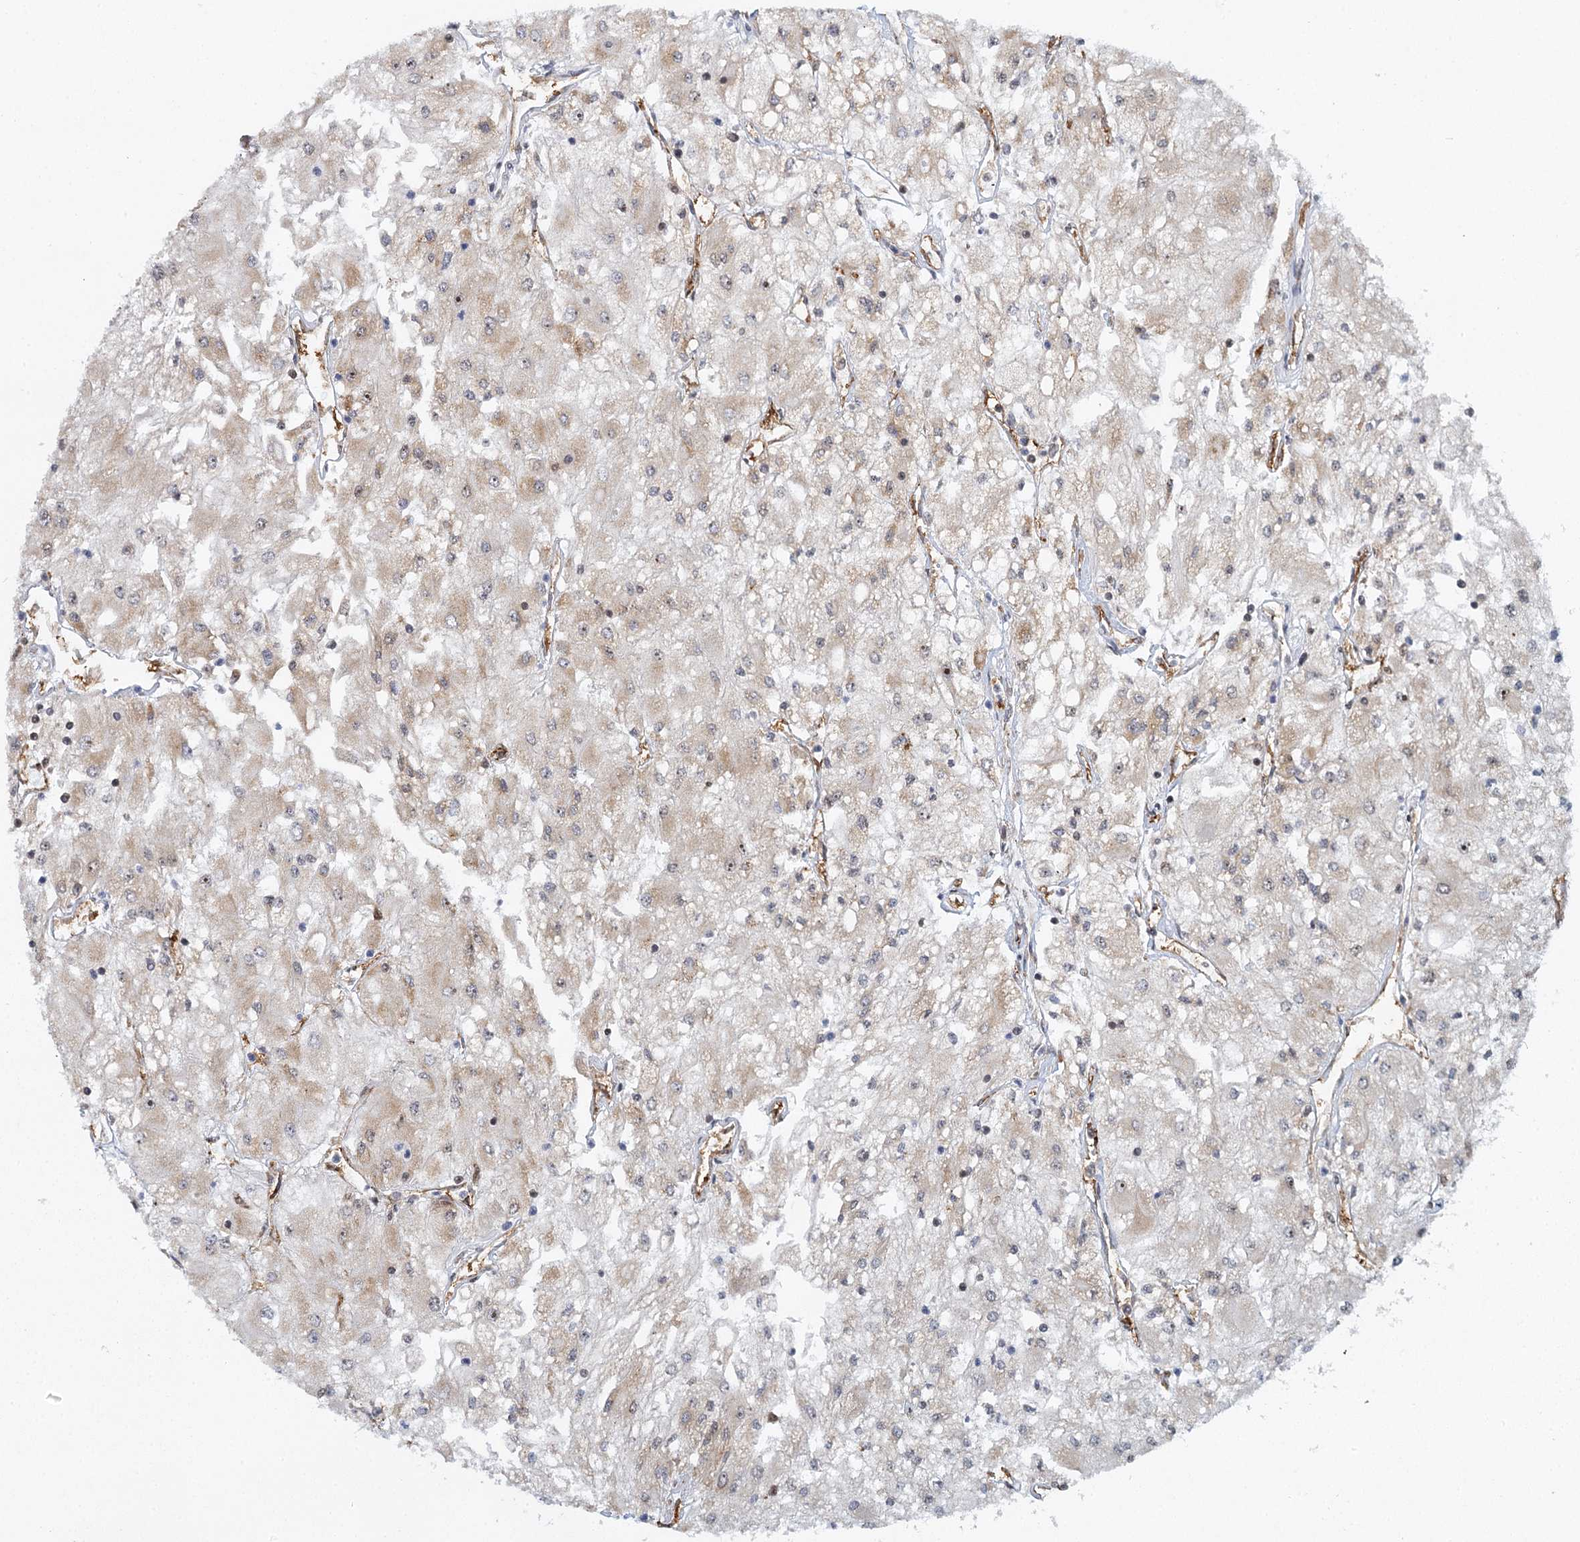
{"staining": {"intensity": "weak", "quantity": "25%-75%", "location": "cytoplasmic/membranous"}, "tissue": "renal cancer", "cell_type": "Tumor cells", "image_type": "cancer", "snomed": [{"axis": "morphology", "description": "Adenocarcinoma, NOS"}, {"axis": "topography", "description": "Kidney"}], "caption": "Renal cancer was stained to show a protein in brown. There is low levels of weak cytoplasmic/membranous expression in approximately 25%-75% of tumor cells.", "gene": "GPATCH11", "patient": {"sex": "male", "age": 80}}